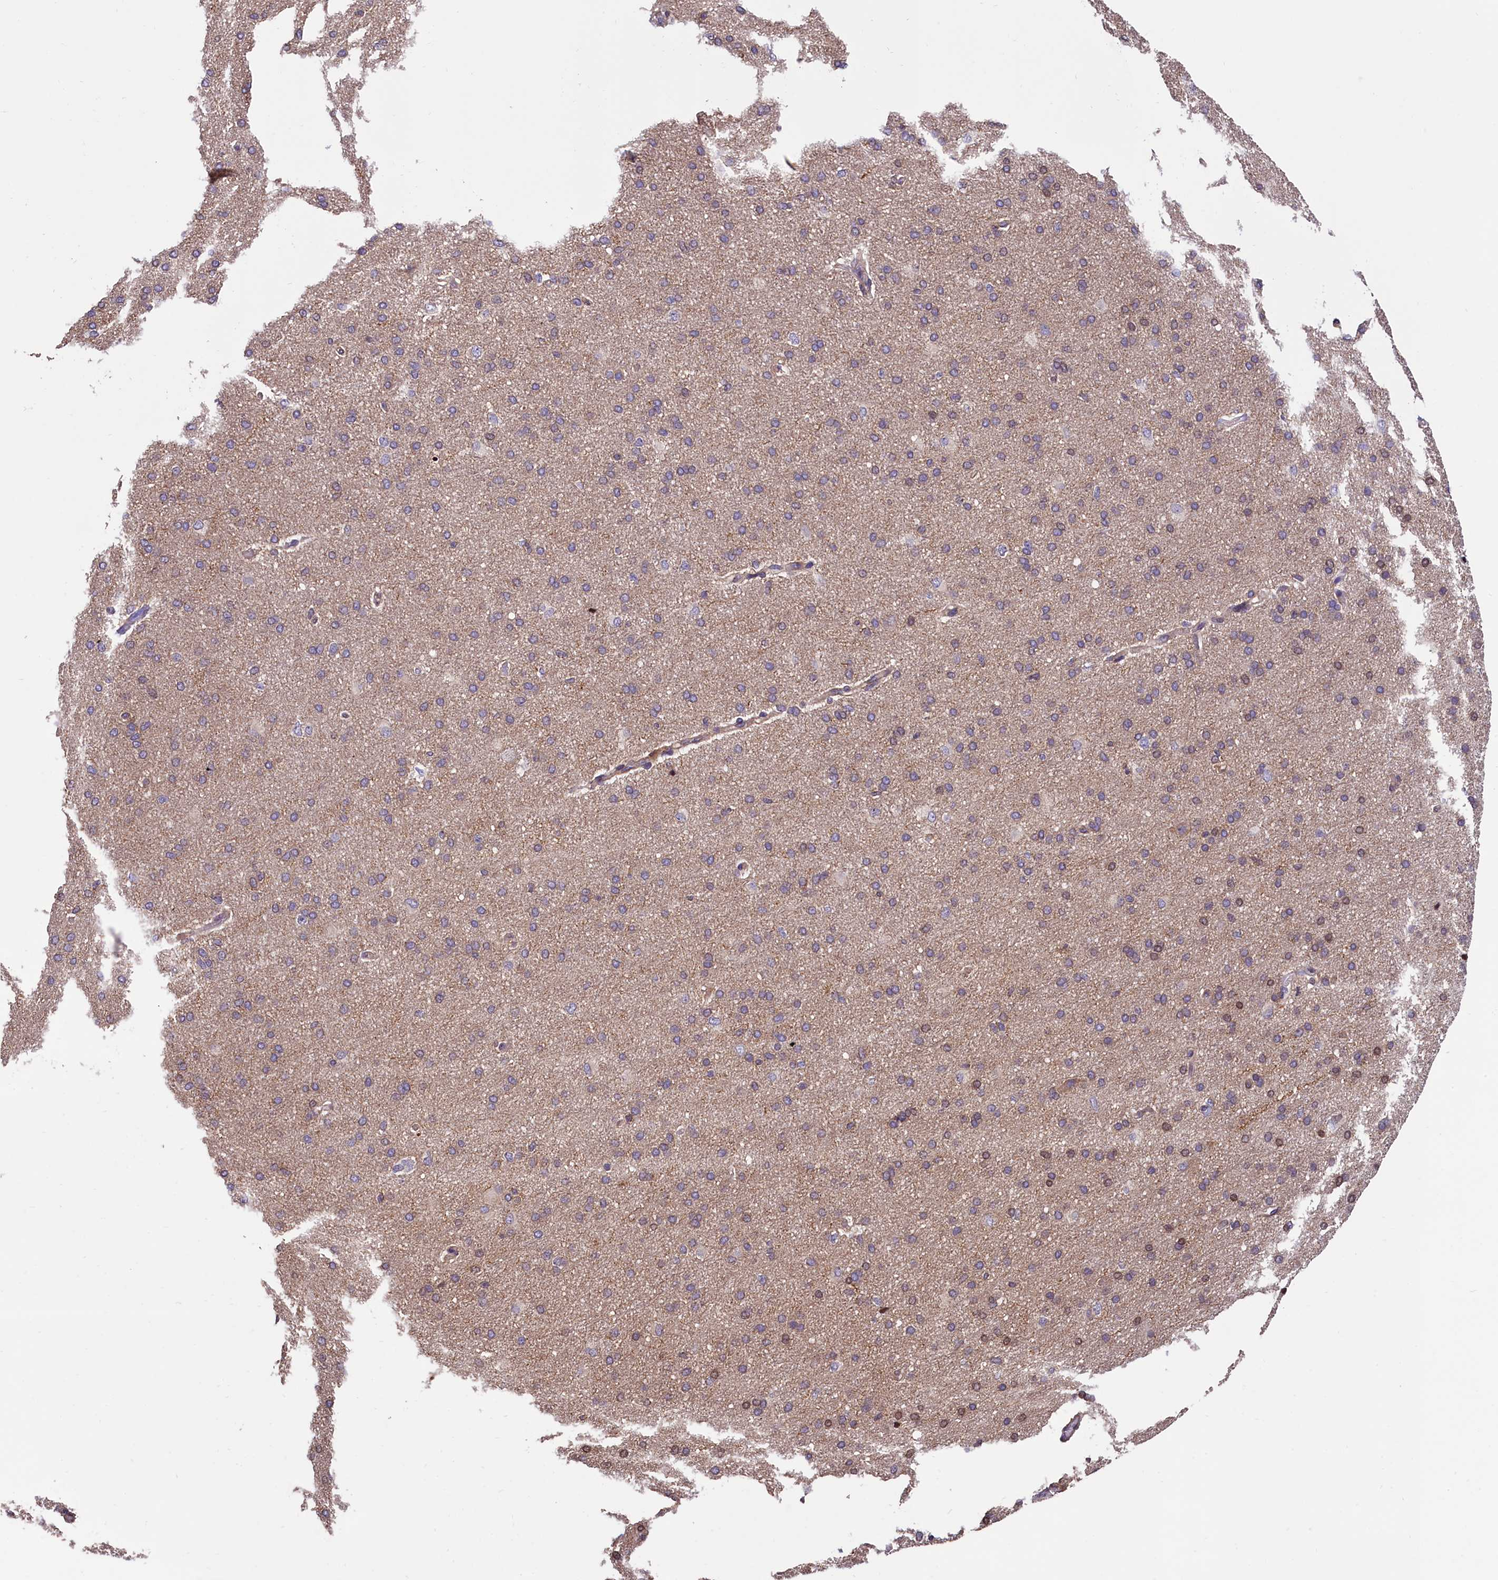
{"staining": {"intensity": "moderate", "quantity": "<25%", "location": "cytoplasmic/membranous,nuclear"}, "tissue": "cerebral cortex", "cell_type": "Endothelial cells", "image_type": "normal", "snomed": [{"axis": "morphology", "description": "Normal tissue, NOS"}, {"axis": "topography", "description": "Cerebral cortex"}], "caption": "This image displays immunohistochemistry (IHC) staining of normal human cerebral cortex, with low moderate cytoplasmic/membranous,nuclear positivity in about <25% of endothelial cells.", "gene": "ZNF2", "patient": {"sex": "male", "age": 62}}